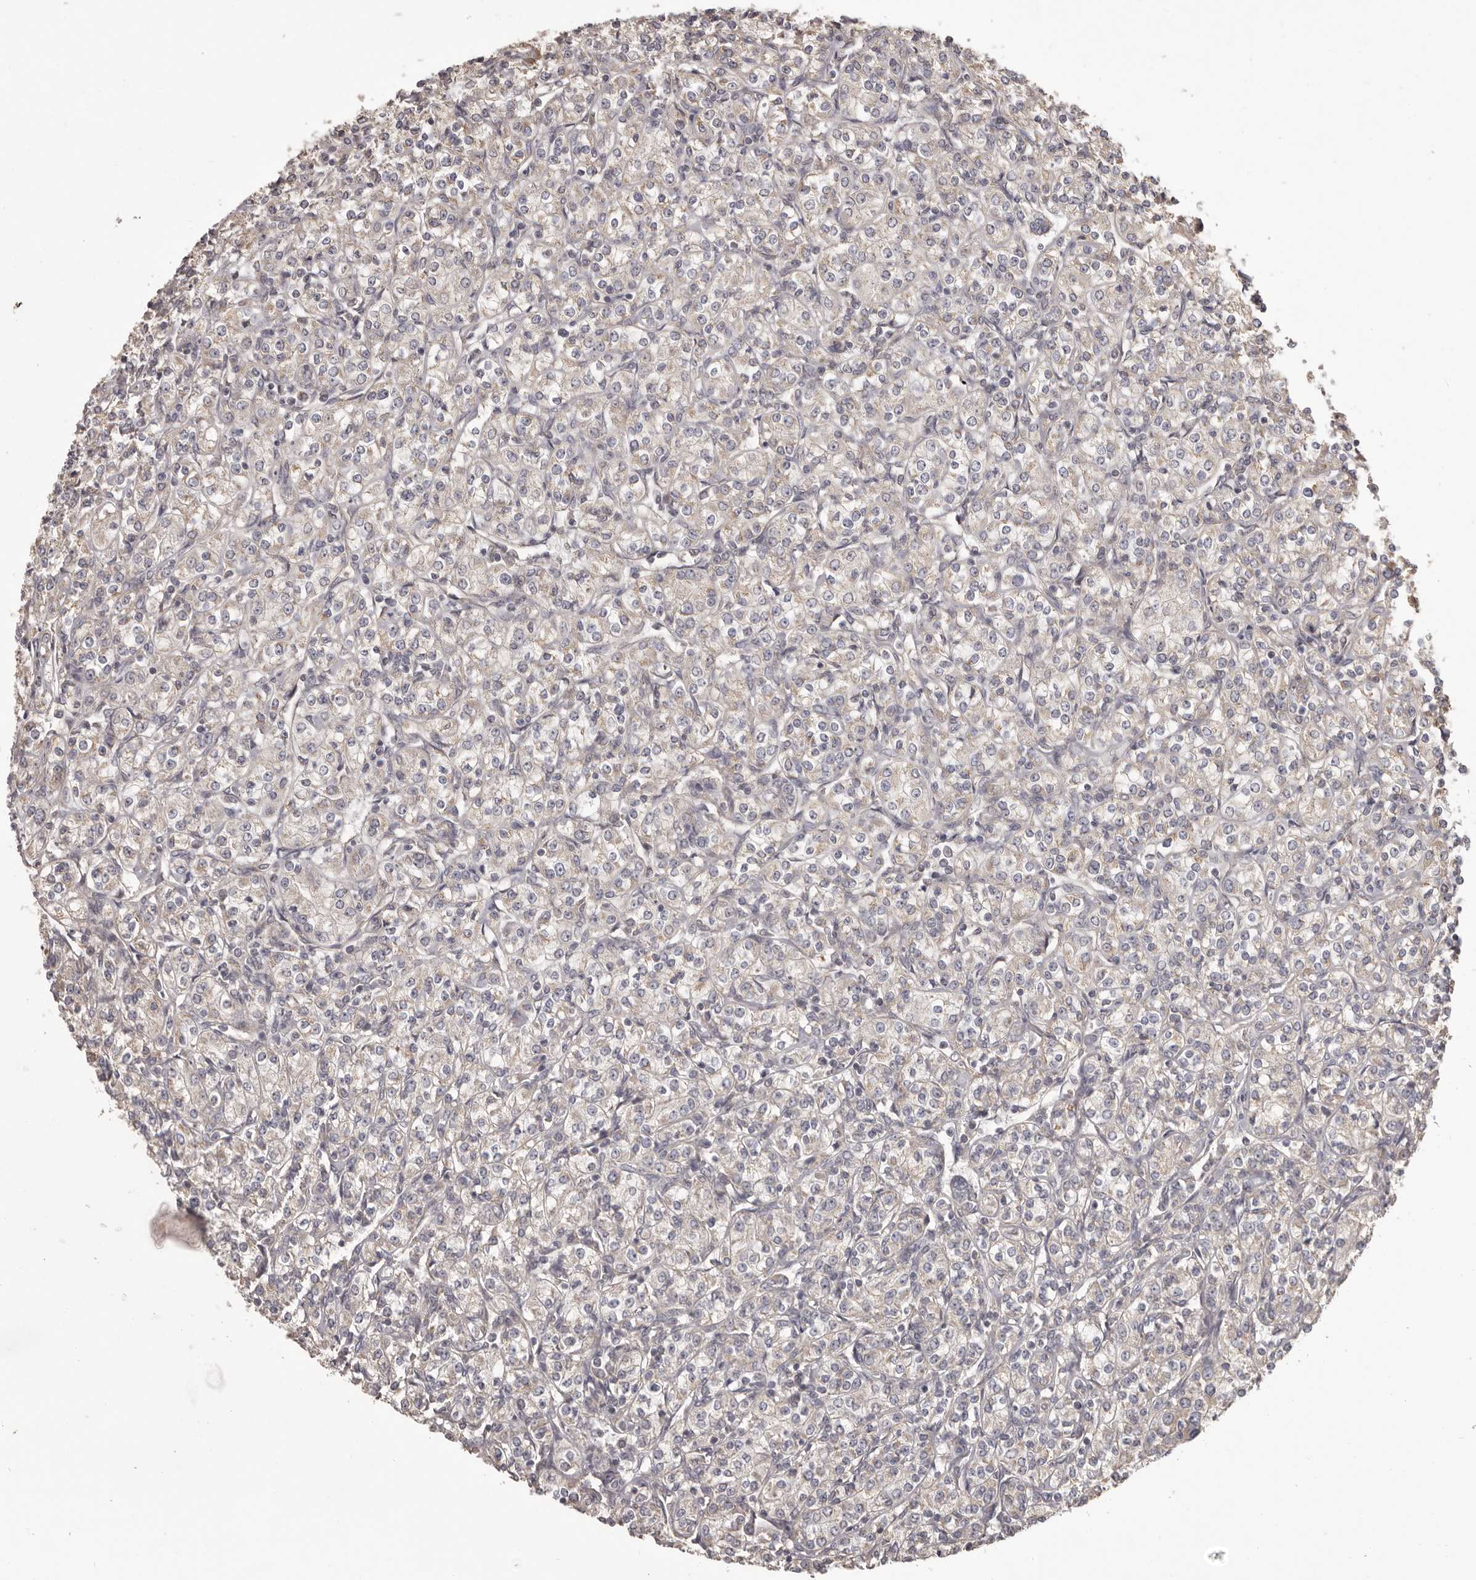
{"staining": {"intensity": "weak", "quantity": "<25%", "location": "cytoplasmic/membranous"}, "tissue": "renal cancer", "cell_type": "Tumor cells", "image_type": "cancer", "snomed": [{"axis": "morphology", "description": "Adenocarcinoma, NOS"}, {"axis": "topography", "description": "Kidney"}], "caption": "The photomicrograph shows no staining of tumor cells in renal adenocarcinoma.", "gene": "HRH1", "patient": {"sex": "male", "age": 77}}